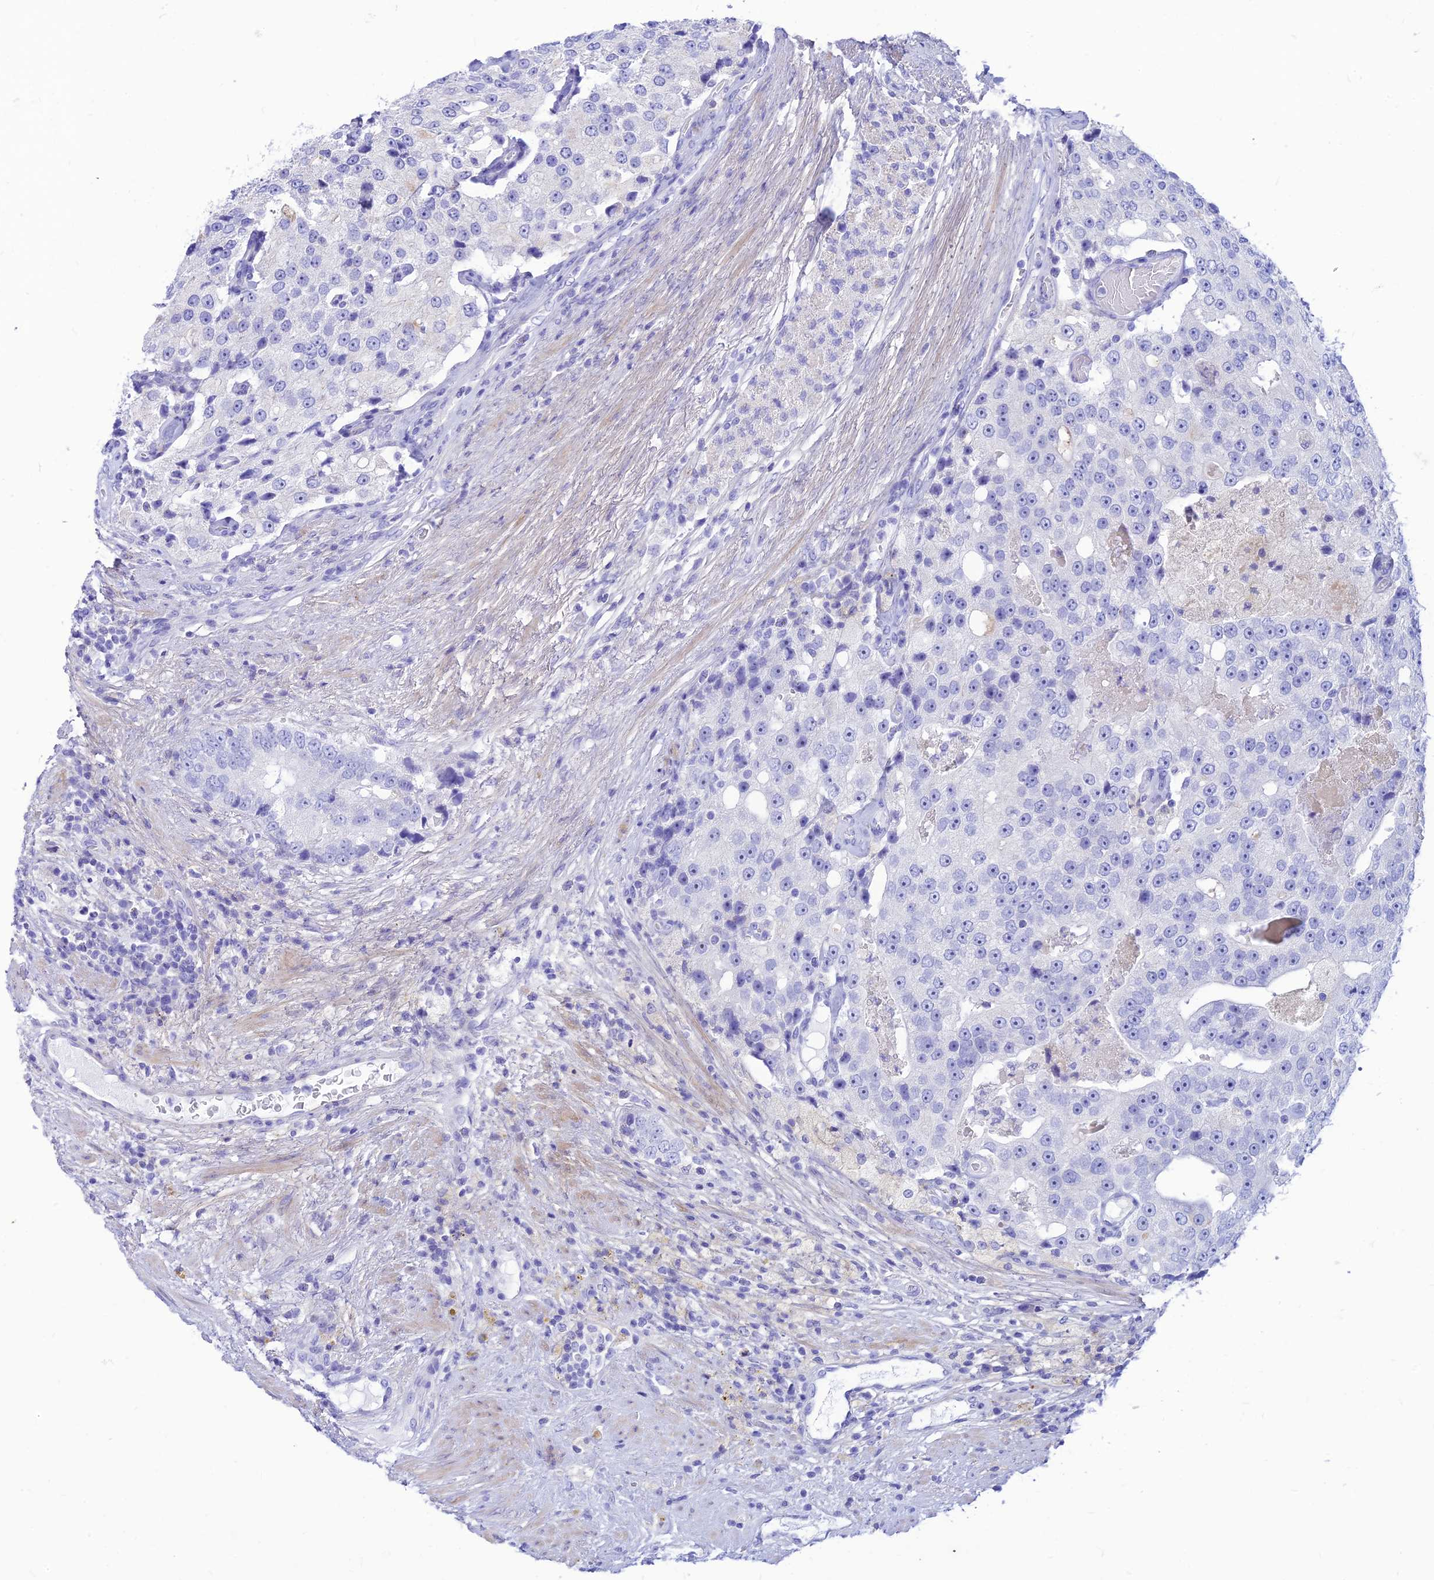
{"staining": {"intensity": "negative", "quantity": "none", "location": "none"}, "tissue": "prostate cancer", "cell_type": "Tumor cells", "image_type": "cancer", "snomed": [{"axis": "morphology", "description": "Adenocarcinoma, High grade"}, {"axis": "topography", "description": "Prostate"}], "caption": "Tumor cells are negative for brown protein staining in prostate high-grade adenocarcinoma. The staining was performed using DAB to visualize the protein expression in brown, while the nuclei were stained in blue with hematoxylin (Magnification: 20x).", "gene": "PRNP", "patient": {"sex": "male", "age": 70}}